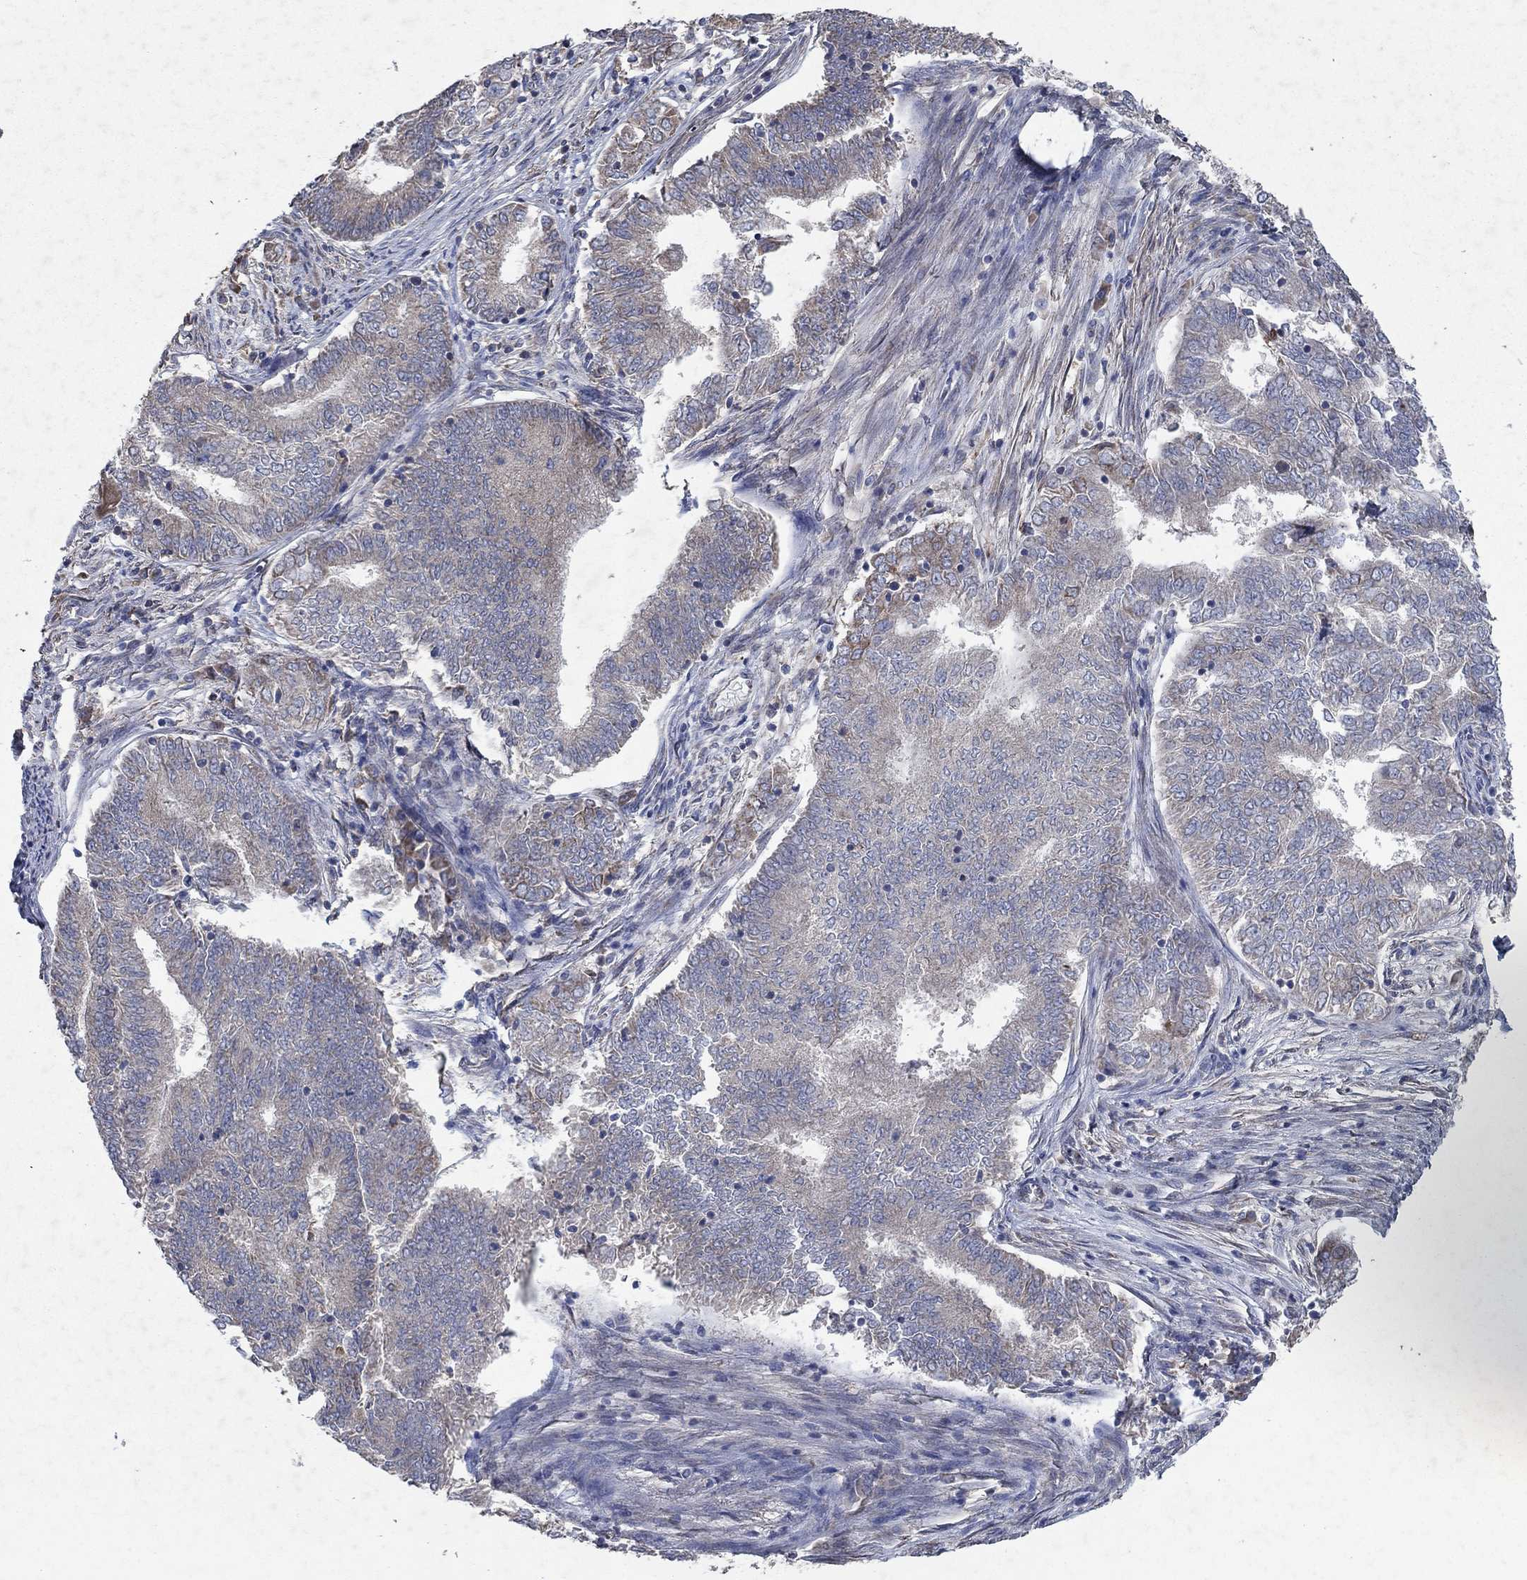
{"staining": {"intensity": "negative", "quantity": "none", "location": "none"}, "tissue": "endometrial cancer", "cell_type": "Tumor cells", "image_type": "cancer", "snomed": [{"axis": "morphology", "description": "Adenocarcinoma, NOS"}, {"axis": "topography", "description": "Endometrium"}], "caption": "Immunohistochemistry histopathology image of neoplastic tissue: endometrial cancer stained with DAB (3,3'-diaminobenzidine) reveals no significant protein expression in tumor cells. (Brightfield microscopy of DAB (3,3'-diaminobenzidine) IHC at high magnification).", "gene": "NCEH1", "patient": {"sex": "female", "age": 62}}